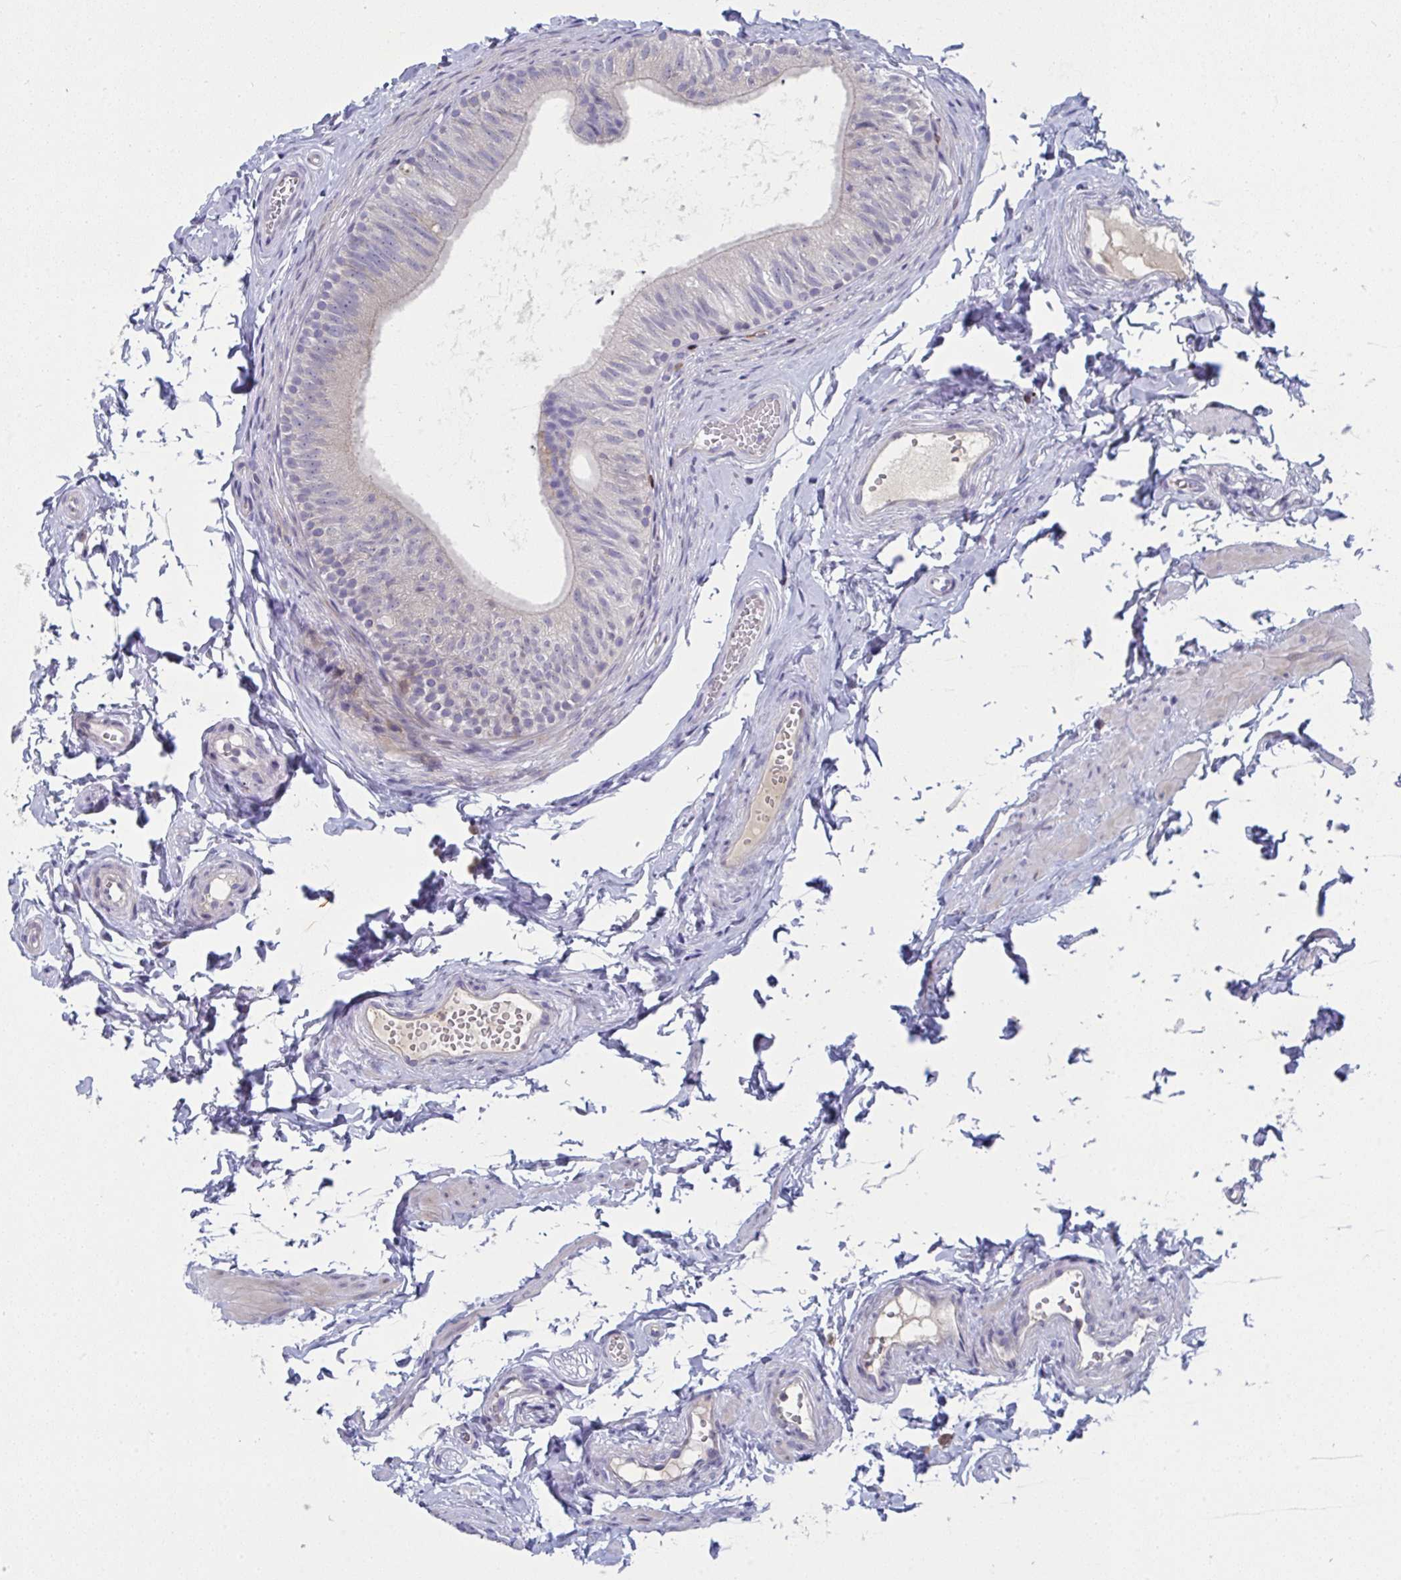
{"staining": {"intensity": "negative", "quantity": "none", "location": "none"}, "tissue": "epididymis", "cell_type": "Glandular cells", "image_type": "normal", "snomed": [{"axis": "morphology", "description": "Normal tissue, NOS"}, {"axis": "topography", "description": "Epididymis, spermatic cord, NOS"}, {"axis": "topography", "description": "Epididymis"}, {"axis": "topography", "description": "Peripheral nerve tissue"}], "caption": "Glandular cells show no significant protein positivity in benign epididymis.", "gene": "AOC2", "patient": {"sex": "male", "age": 29}}